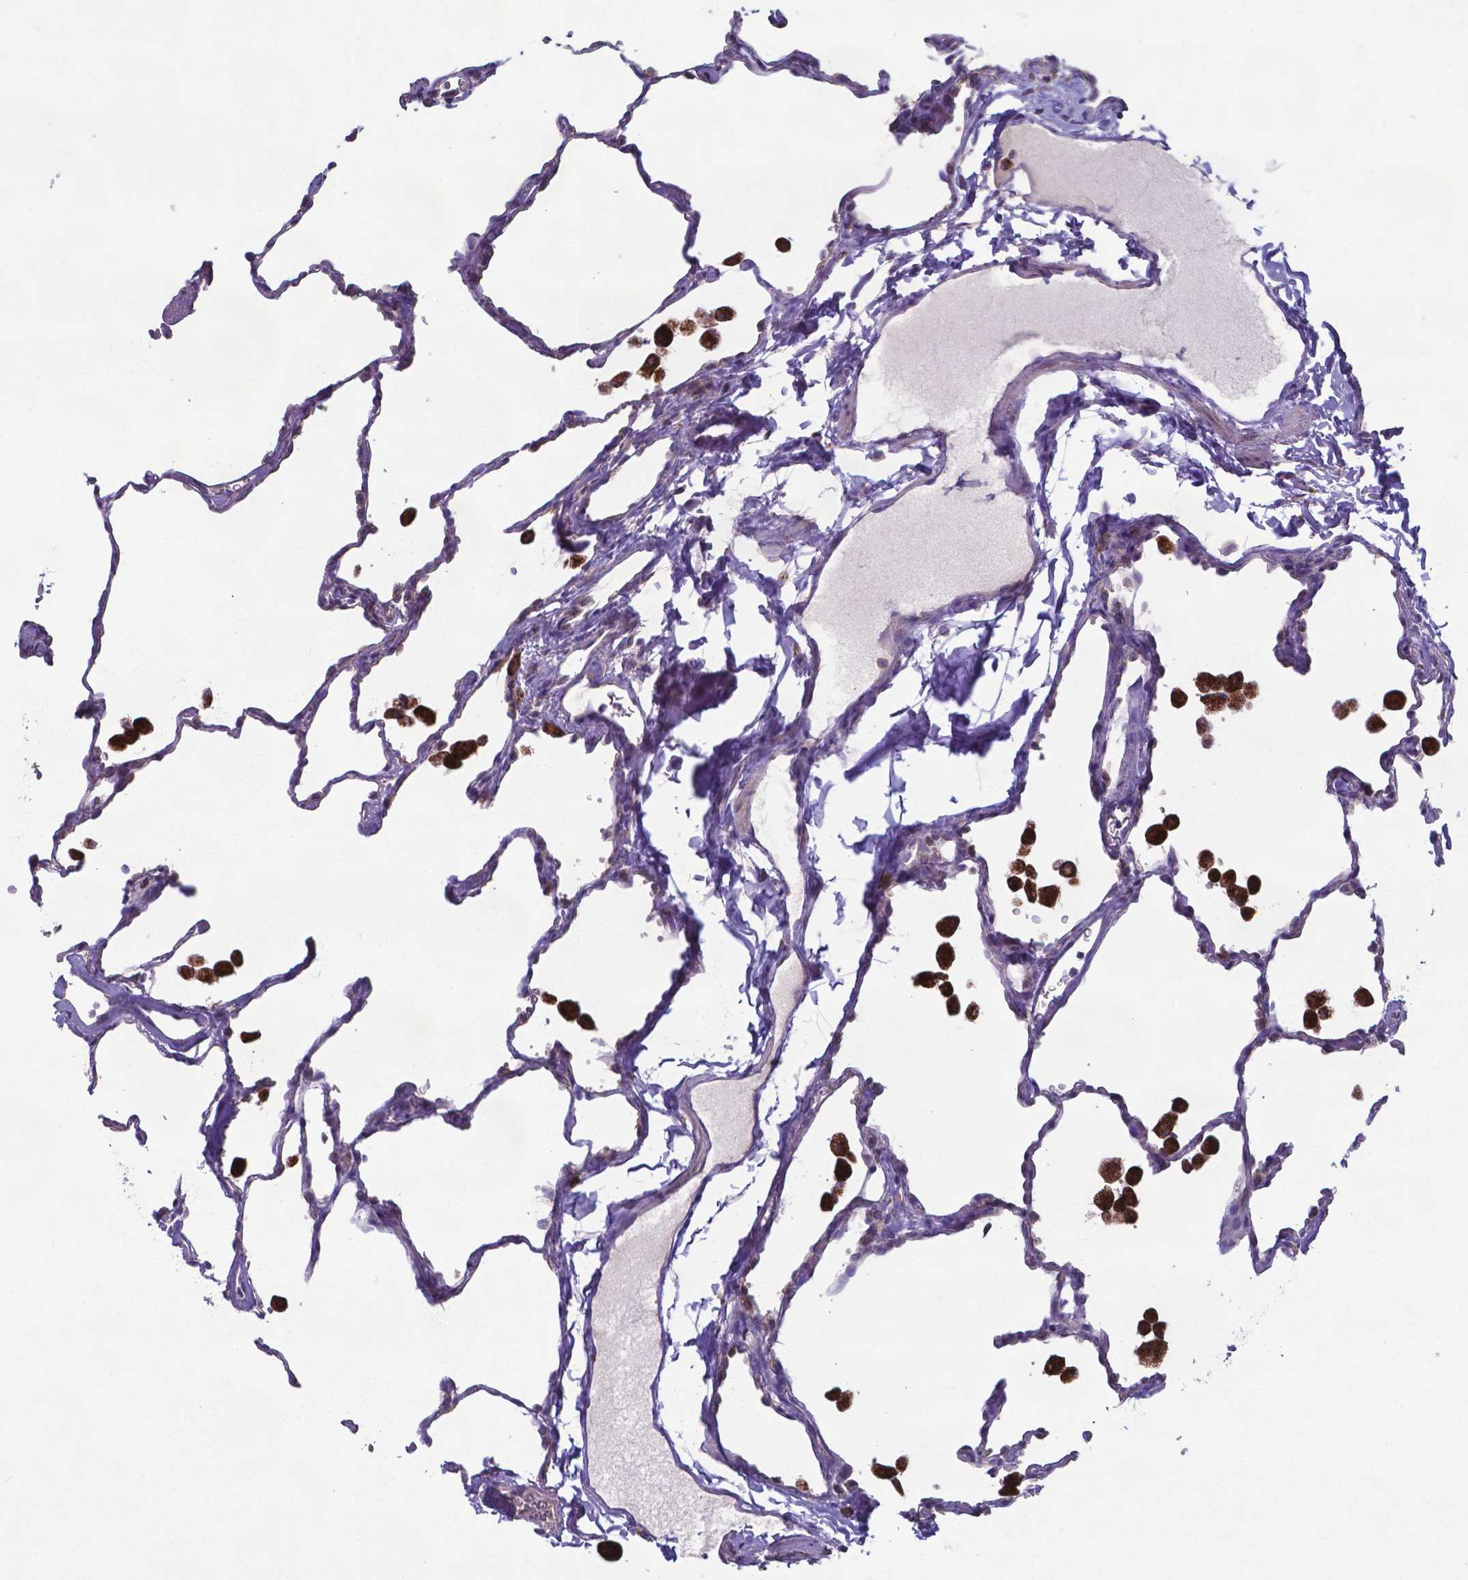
{"staining": {"intensity": "negative", "quantity": "none", "location": "none"}, "tissue": "lung", "cell_type": "Alveolar cells", "image_type": "normal", "snomed": [{"axis": "morphology", "description": "Normal tissue, NOS"}, {"axis": "topography", "description": "Lung"}], "caption": "The immunohistochemistry histopathology image has no significant staining in alveolar cells of lung. The staining is performed using DAB (3,3'-diaminobenzidine) brown chromogen with nuclei counter-stained in using hematoxylin.", "gene": "TYRO3", "patient": {"sex": "female", "age": 47}}